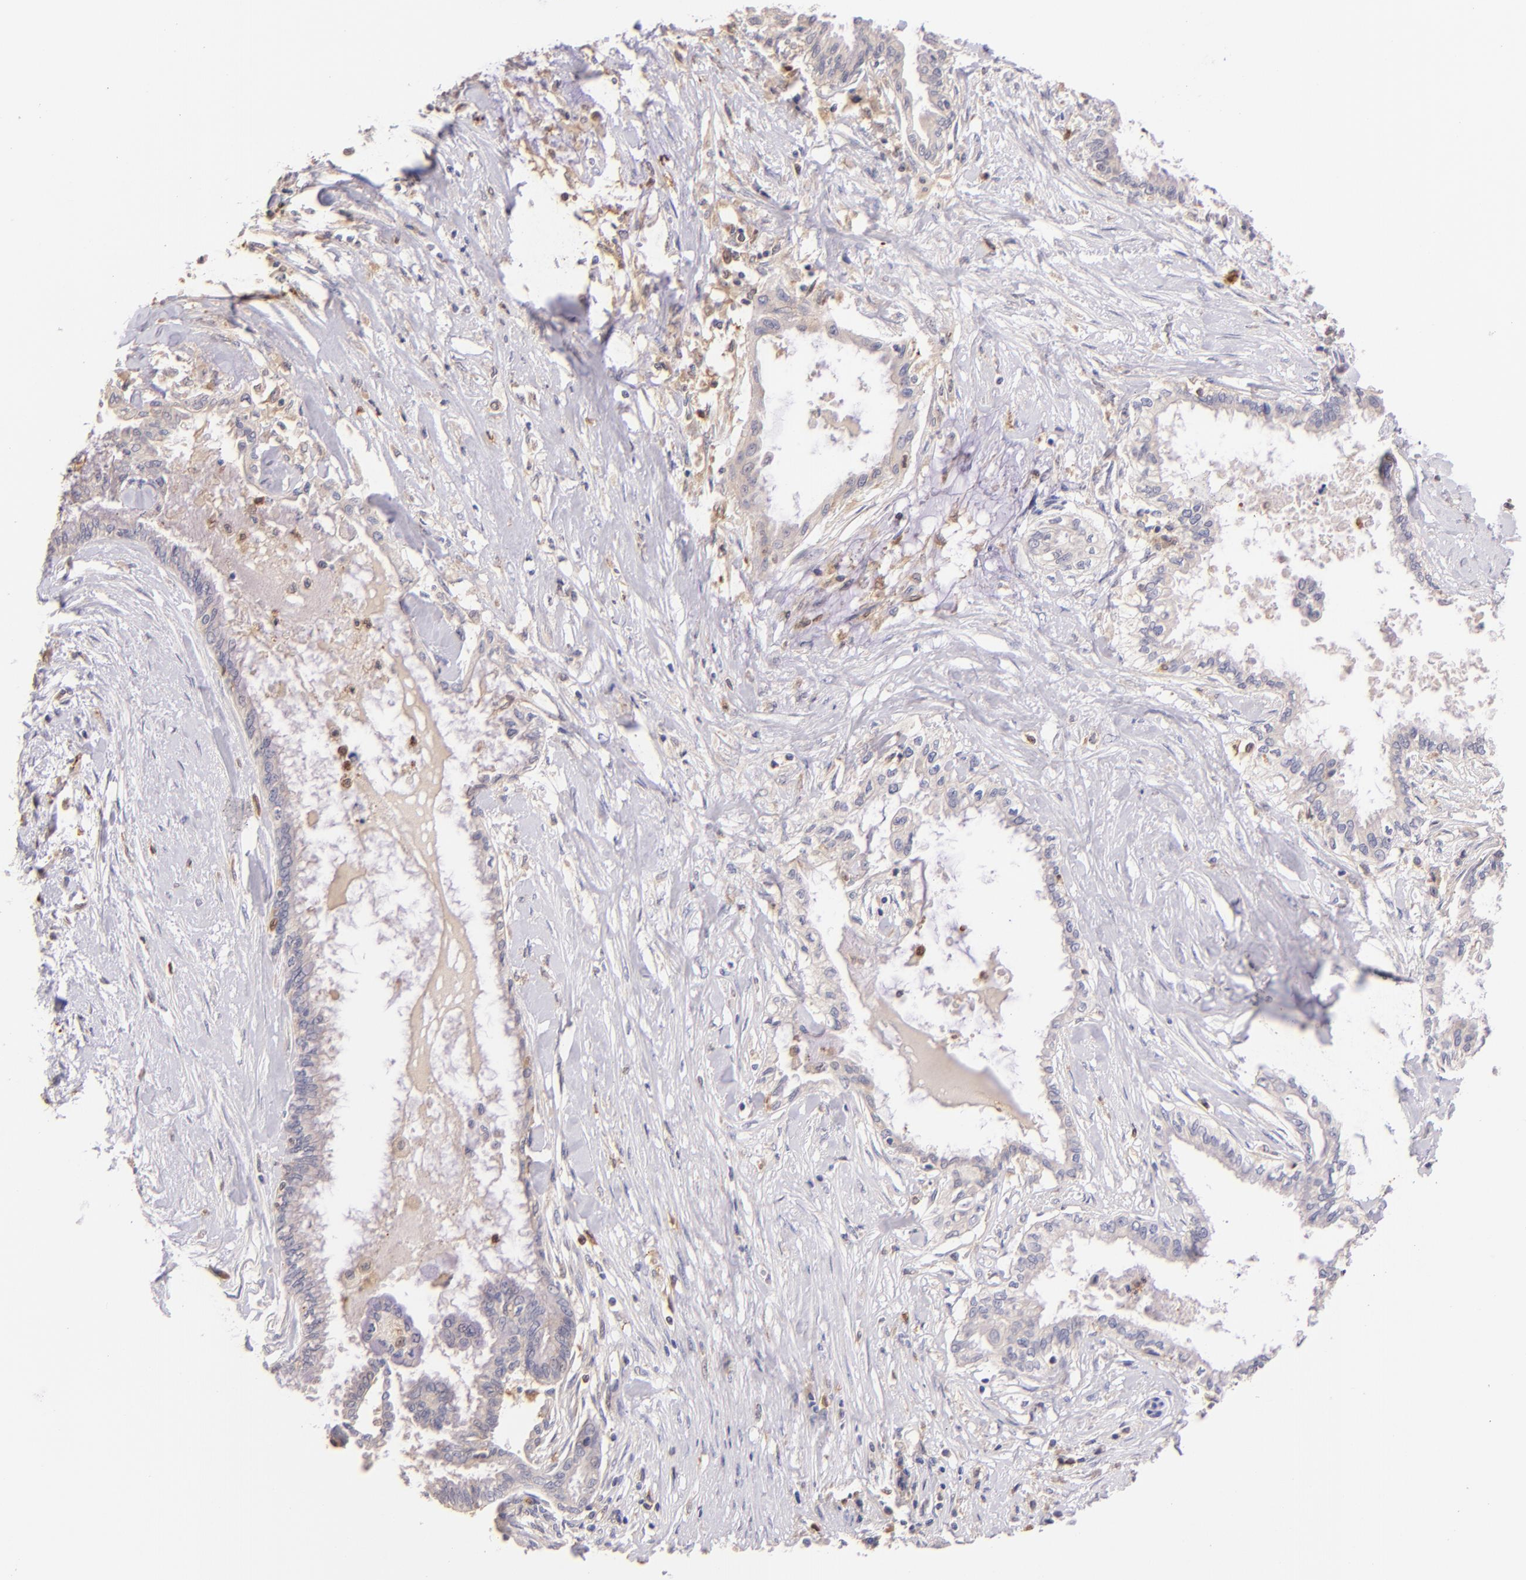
{"staining": {"intensity": "weak", "quantity": "25%-75%", "location": "cytoplasmic/membranous"}, "tissue": "pancreatic cancer", "cell_type": "Tumor cells", "image_type": "cancer", "snomed": [{"axis": "morphology", "description": "Adenocarcinoma, NOS"}, {"axis": "topography", "description": "Pancreas"}], "caption": "This histopathology image shows immunohistochemistry staining of pancreatic cancer (adenocarcinoma), with low weak cytoplasmic/membranous staining in about 25%-75% of tumor cells.", "gene": "BTK", "patient": {"sex": "female", "age": 64}}